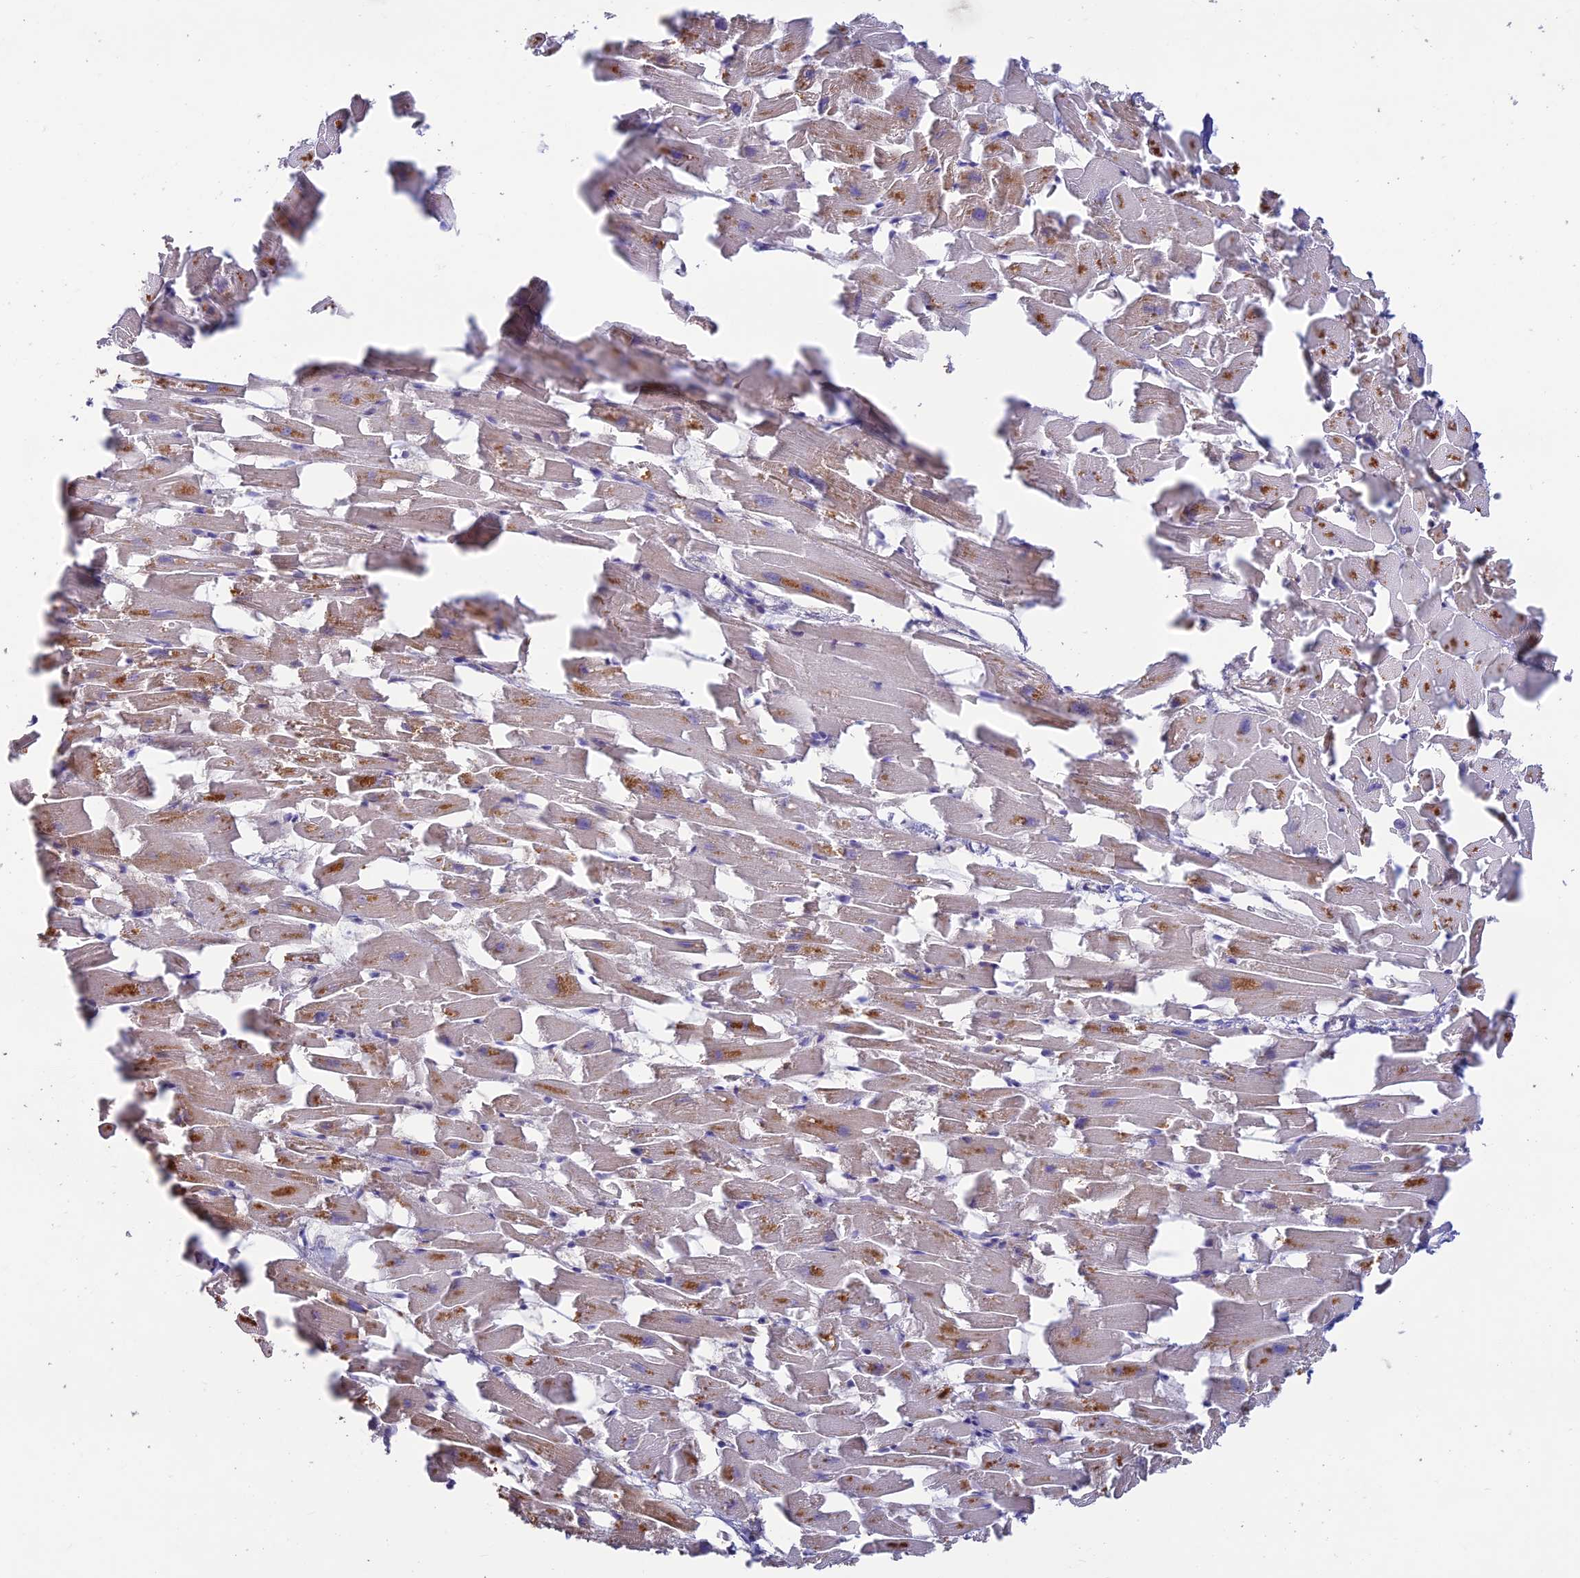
{"staining": {"intensity": "moderate", "quantity": "25%-75%", "location": "cytoplasmic/membranous"}, "tissue": "heart muscle", "cell_type": "Cardiomyocytes", "image_type": "normal", "snomed": [{"axis": "morphology", "description": "Normal tissue, NOS"}, {"axis": "topography", "description": "Heart"}], "caption": "DAB (3,3'-diaminobenzidine) immunohistochemical staining of unremarkable heart muscle exhibits moderate cytoplasmic/membranous protein staining in about 25%-75% of cardiomyocytes.", "gene": "FASTKD5", "patient": {"sex": "female", "age": 64}}